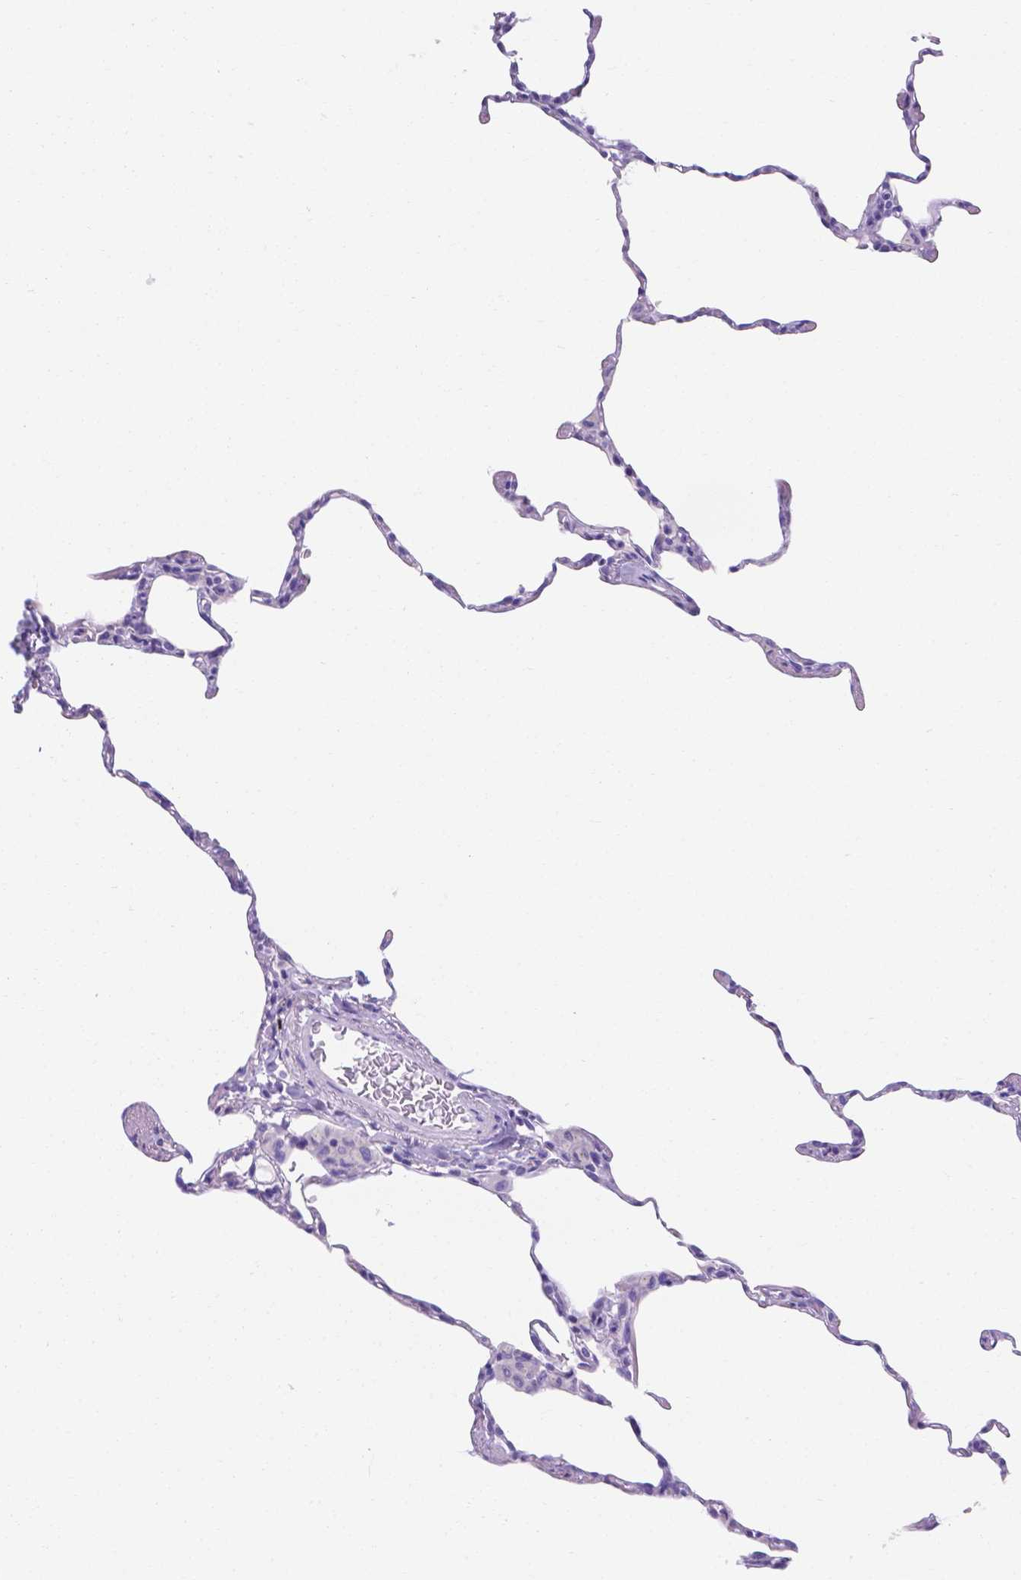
{"staining": {"intensity": "negative", "quantity": "none", "location": "none"}, "tissue": "lung", "cell_type": "Alveolar cells", "image_type": "normal", "snomed": [{"axis": "morphology", "description": "Normal tissue, NOS"}, {"axis": "topography", "description": "Lung"}], "caption": "Immunohistochemistry (IHC) of normal human lung reveals no positivity in alveolar cells.", "gene": "MLN", "patient": {"sex": "female", "age": 57}}